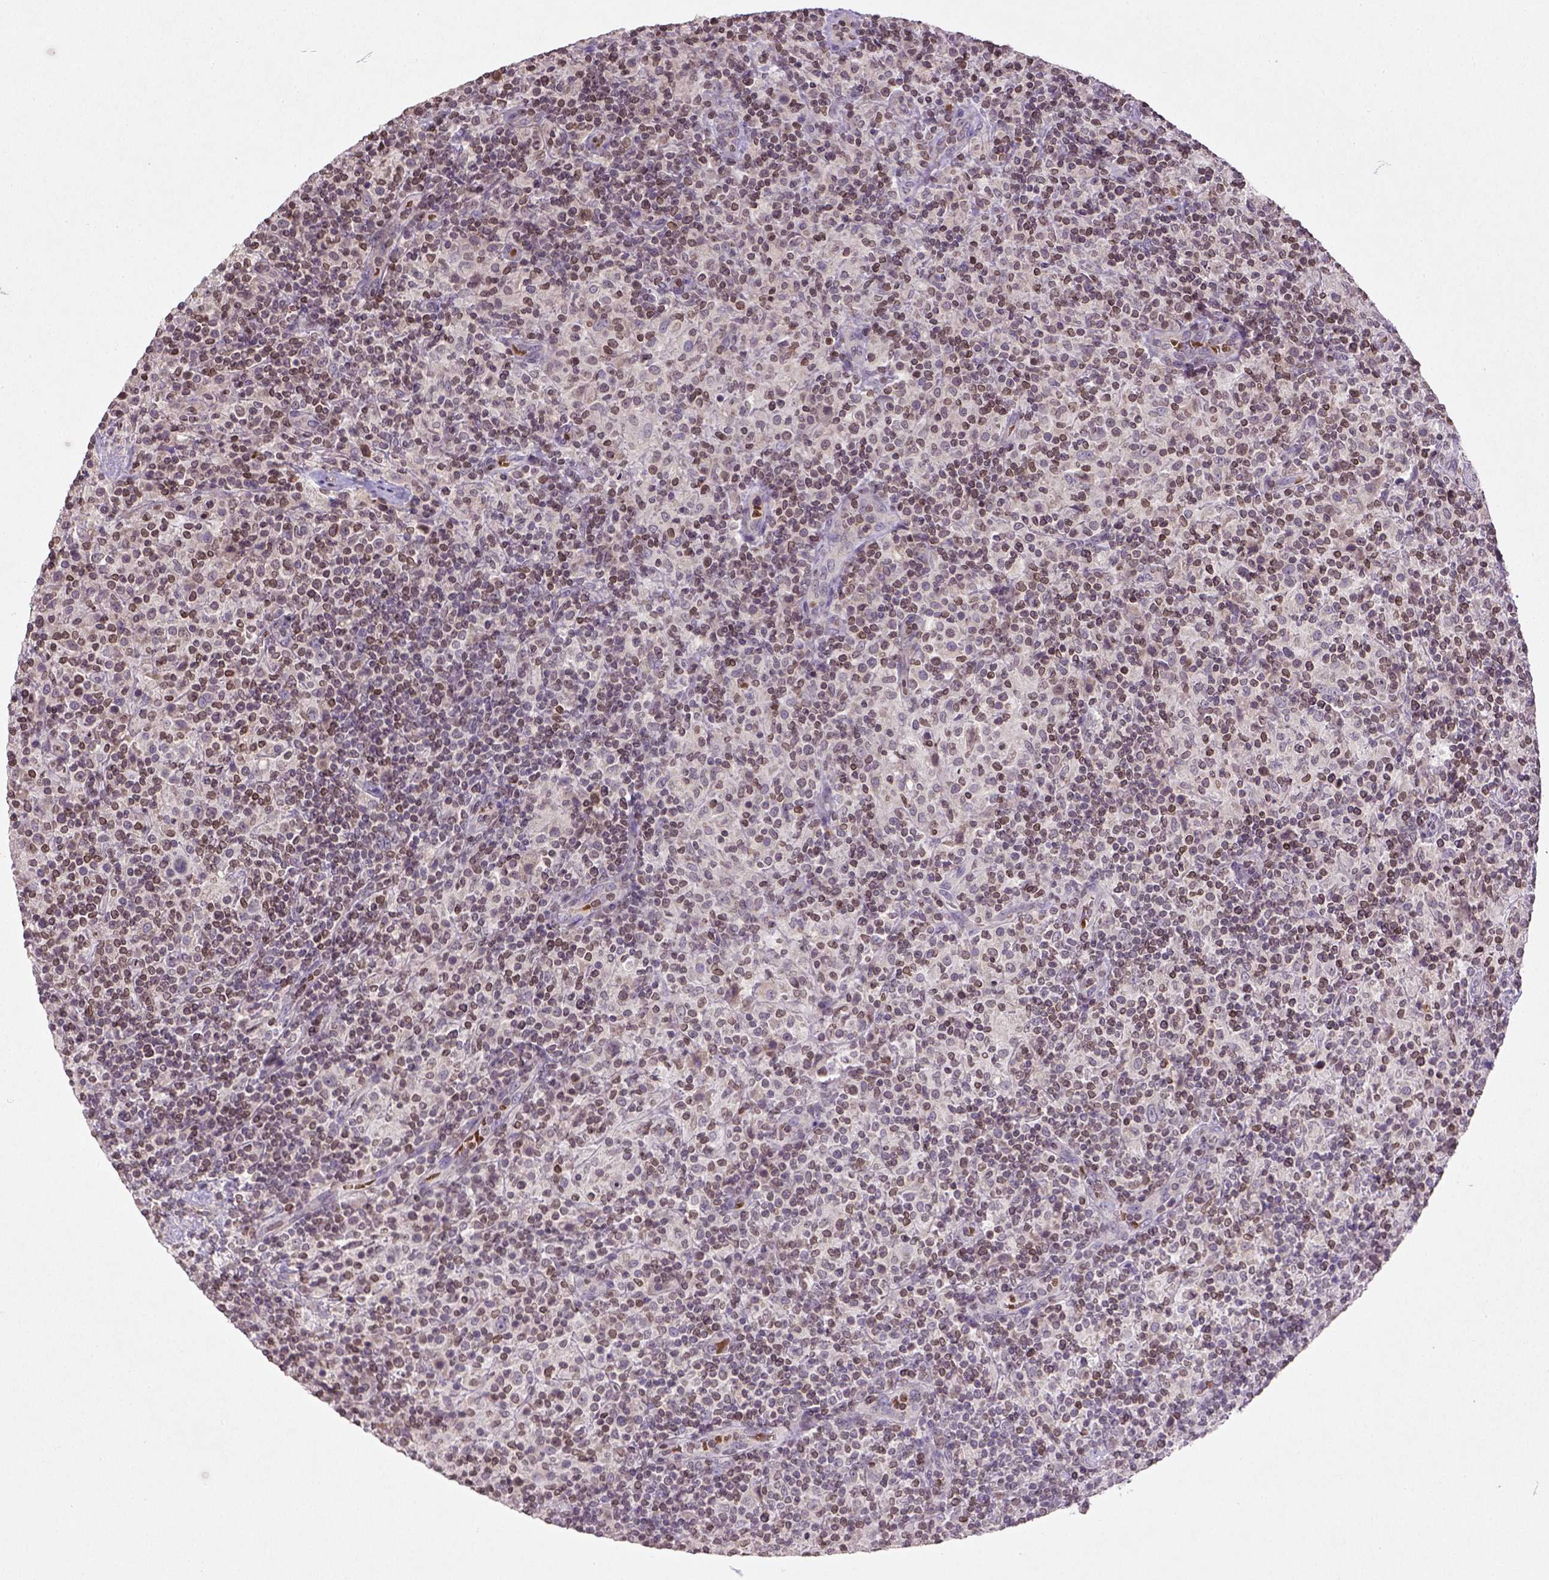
{"staining": {"intensity": "negative", "quantity": "none", "location": "none"}, "tissue": "lymphoma", "cell_type": "Tumor cells", "image_type": "cancer", "snomed": [{"axis": "morphology", "description": "Hodgkin's disease, NOS"}, {"axis": "topography", "description": "Lymph node"}], "caption": "Tumor cells are negative for protein expression in human Hodgkin's disease. Nuclei are stained in blue.", "gene": "NUDT3", "patient": {"sex": "male", "age": 70}}